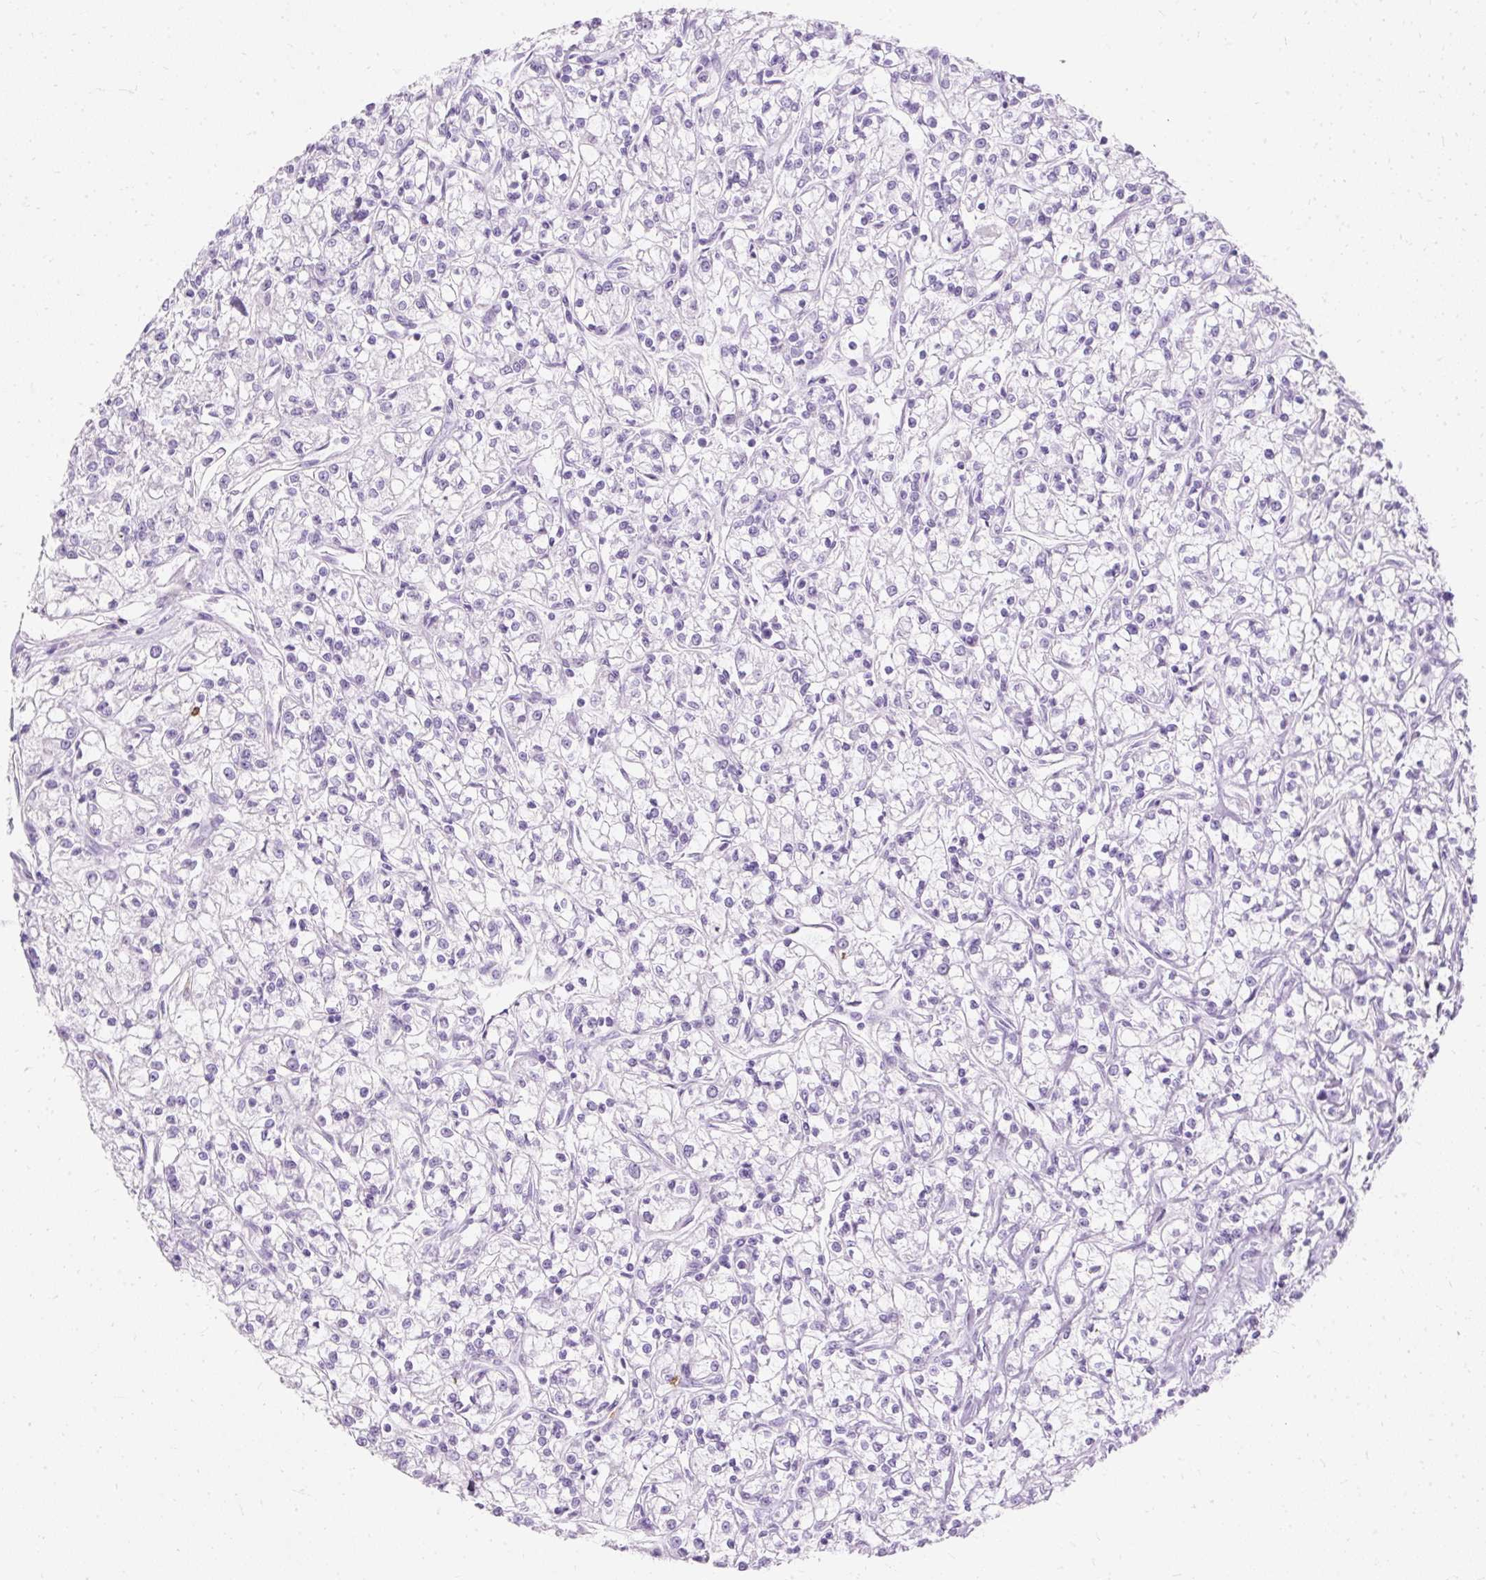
{"staining": {"intensity": "negative", "quantity": "none", "location": "none"}, "tissue": "renal cancer", "cell_type": "Tumor cells", "image_type": "cancer", "snomed": [{"axis": "morphology", "description": "Adenocarcinoma, NOS"}, {"axis": "topography", "description": "Kidney"}], "caption": "High magnification brightfield microscopy of adenocarcinoma (renal) stained with DAB (brown) and counterstained with hematoxylin (blue): tumor cells show no significant staining. (DAB (3,3'-diaminobenzidine) IHC visualized using brightfield microscopy, high magnification).", "gene": "DEFA1", "patient": {"sex": "female", "age": 59}}